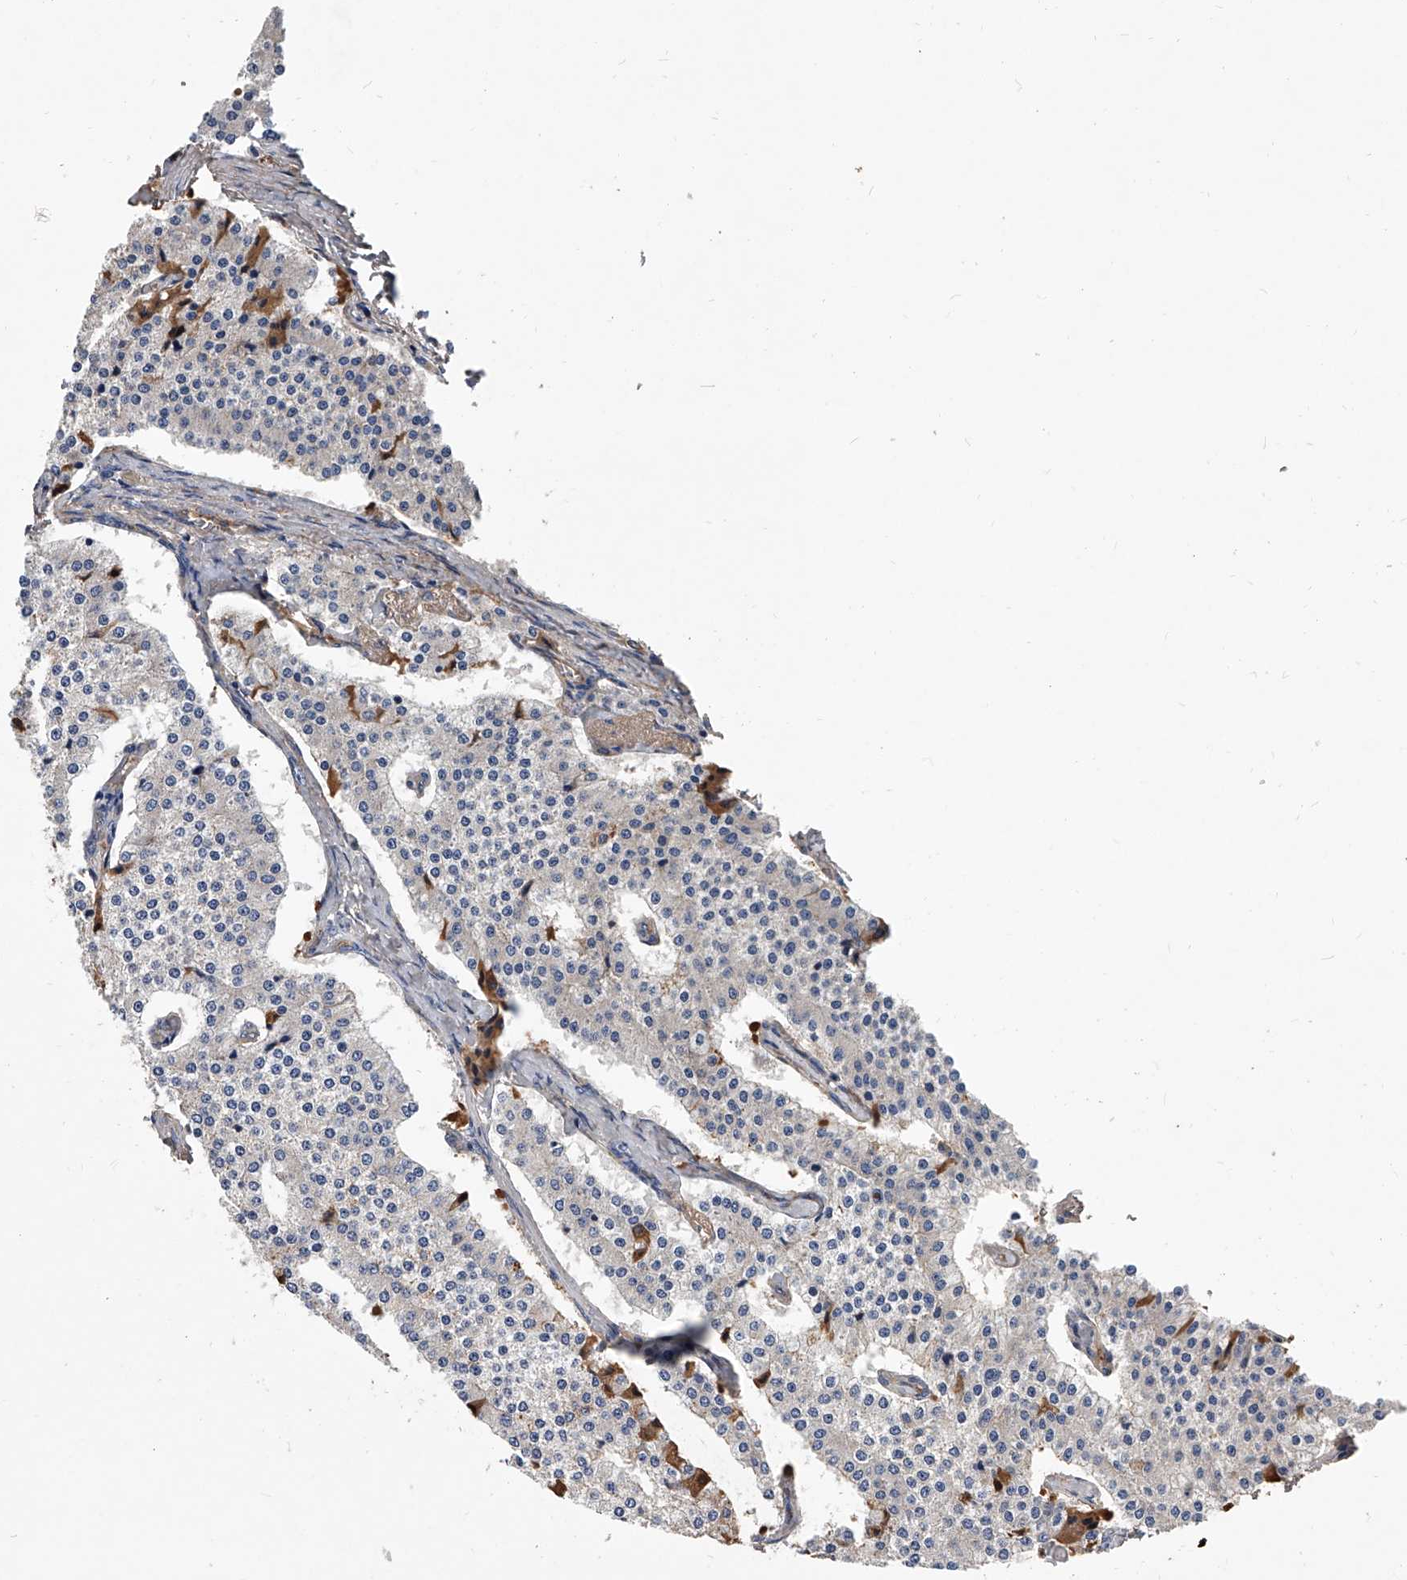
{"staining": {"intensity": "negative", "quantity": "none", "location": "none"}, "tissue": "carcinoid", "cell_type": "Tumor cells", "image_type": "cancer", "snomed": [{"axis": "morphology", "description": "Carcinoid, malignant, NOS"}, {"axis": "topography", "description": "Colon"}], "caption": "Immunohistochemistry of carcinoid exhibits no staining in tumor cells. (DAB (3,3'-diaminobenzidine) immunohistochemistry (IHC), high magnification).", "gene": "ZNF25", "patient": {"sex": "female", "age": 52}}